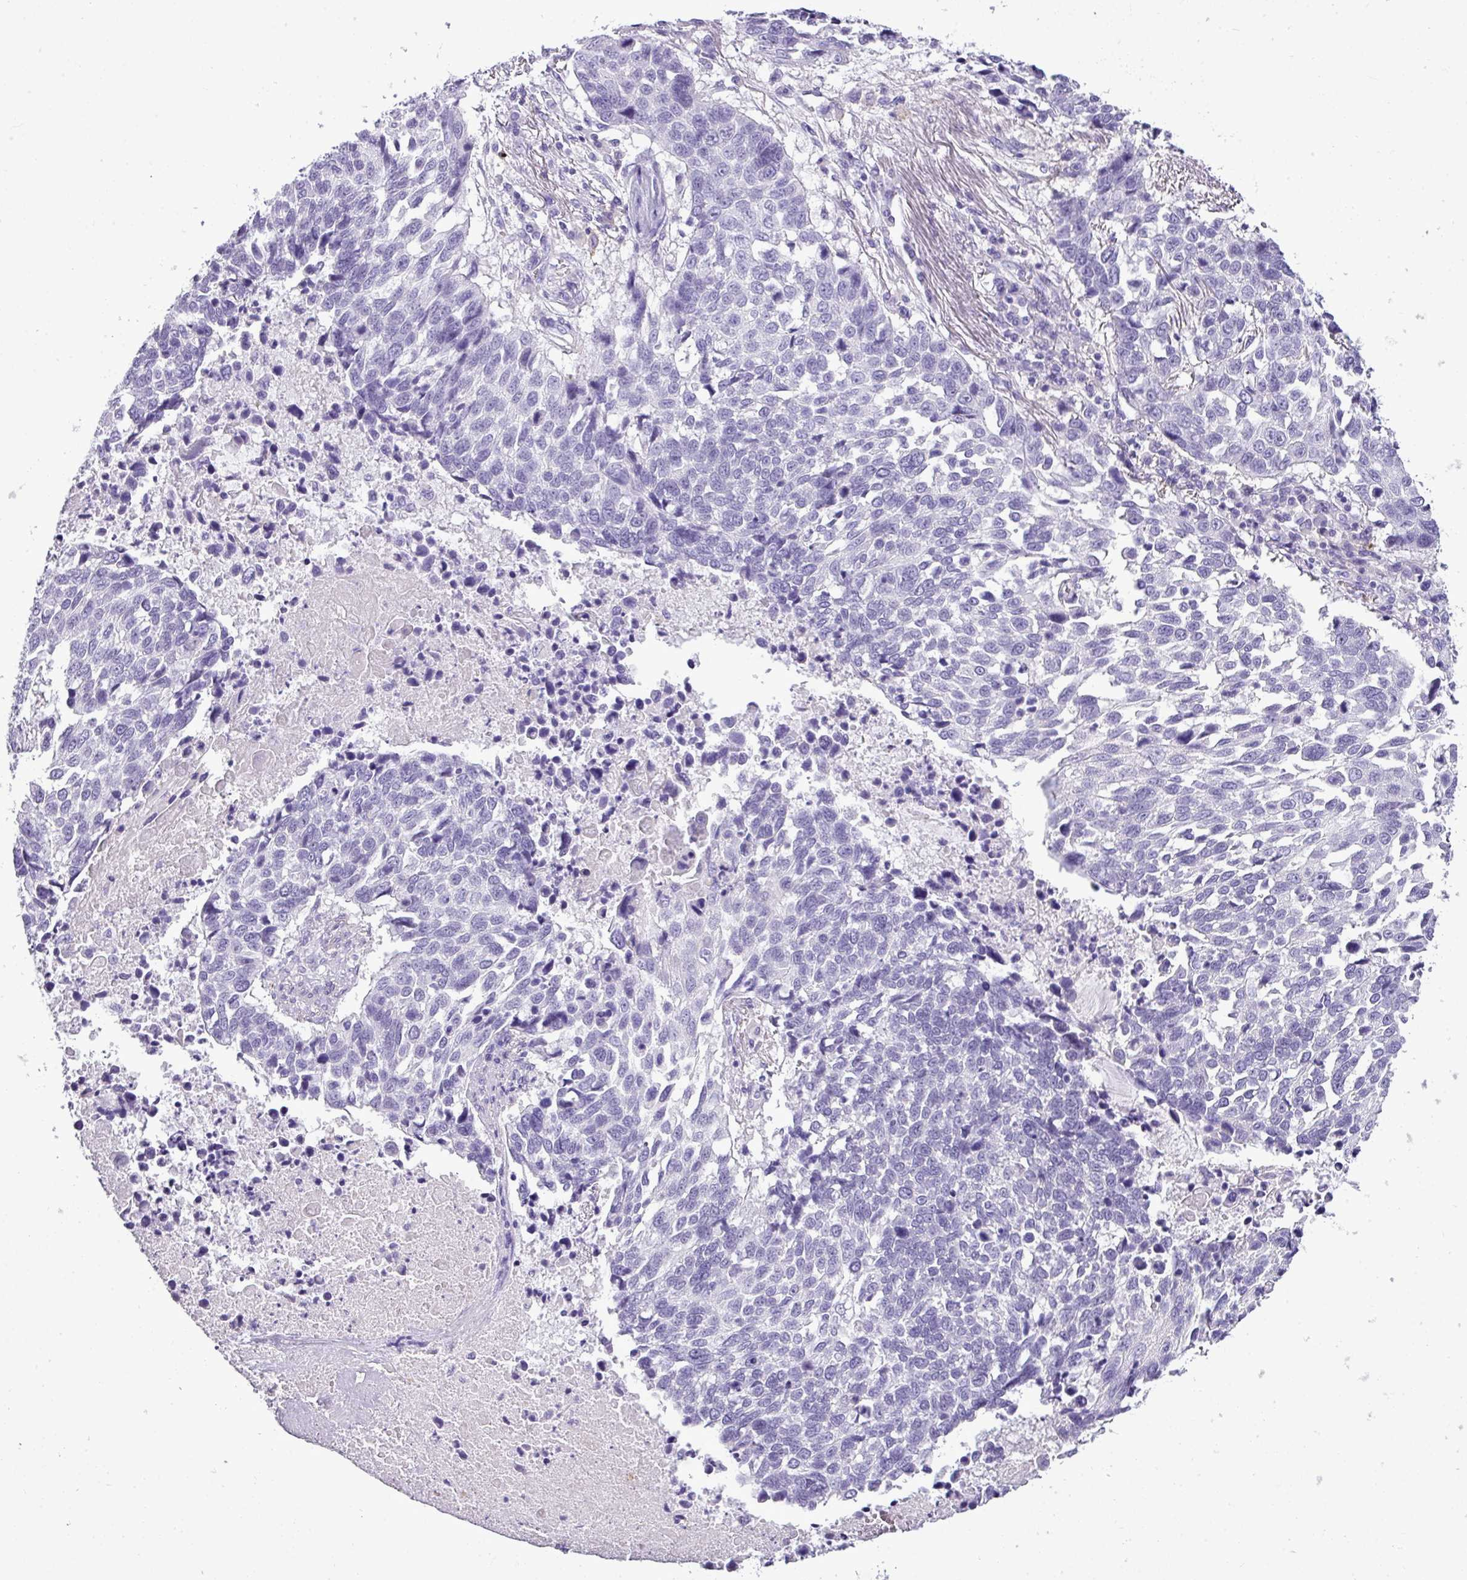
{"staining": {"intensity": "negative", "quantity": "none", "location": "none"}, "tissue": "lung cancer", "cell_type": "Tumor cells", "image_type": "cancer", "snomed": [{"axis": "morphology", "description": "Squamous cell carcinoma, NOS"}, {"axis": "topography", "description": "Lung"}], "caption": "High magnification brightfield microscopy of lung squamous cell carcinoma stained with DAB (brown) and counterstained with hematoxylin (blue): tumor cells show no significant positivity.", "gene": "RBMXL2", "patient": {"sex": "male", "age": 62}}